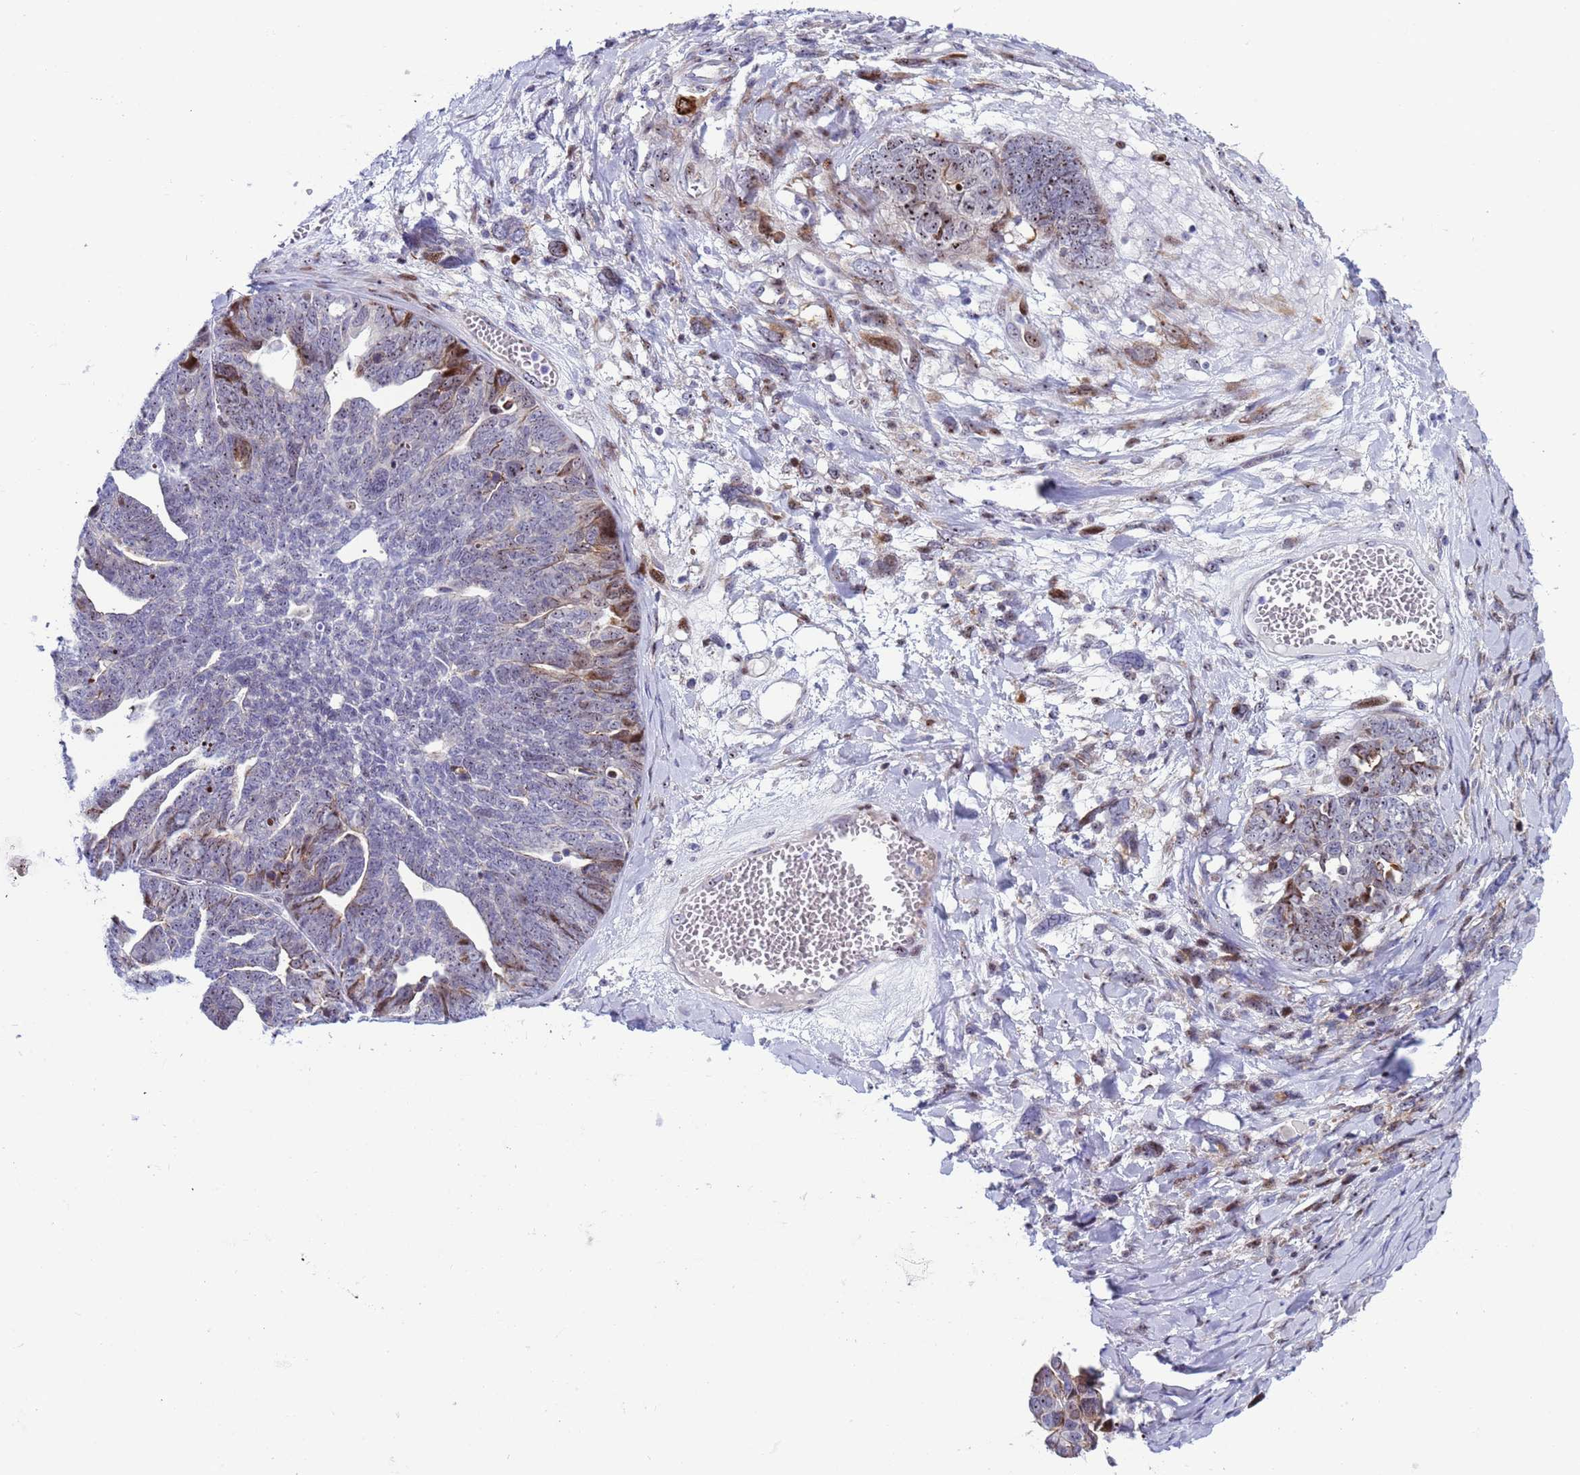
{"staining": {"intensity": "moderate", "quantity": "<25%", "location": "cytoplasmic/membranous,nuclear"}, "tissue": "ovarian cancer", "cell_type": "Tumor cells", "image_type": "cancer", "snomed": [{"axis": "morphology", "description": "Cystadenocarcinoma, serous, NOS"}, {"axis": "topography", "description": "Ovary"}], "caption": "About <25% of tumor cells in human ovarian cancer exhibit moderate cytoplasmic/membranous and nuclear protein positivity as visualized by brown immunohistochemical staining.", "gene": "POP5", "patient": {"sex": "female", "age": 79}}